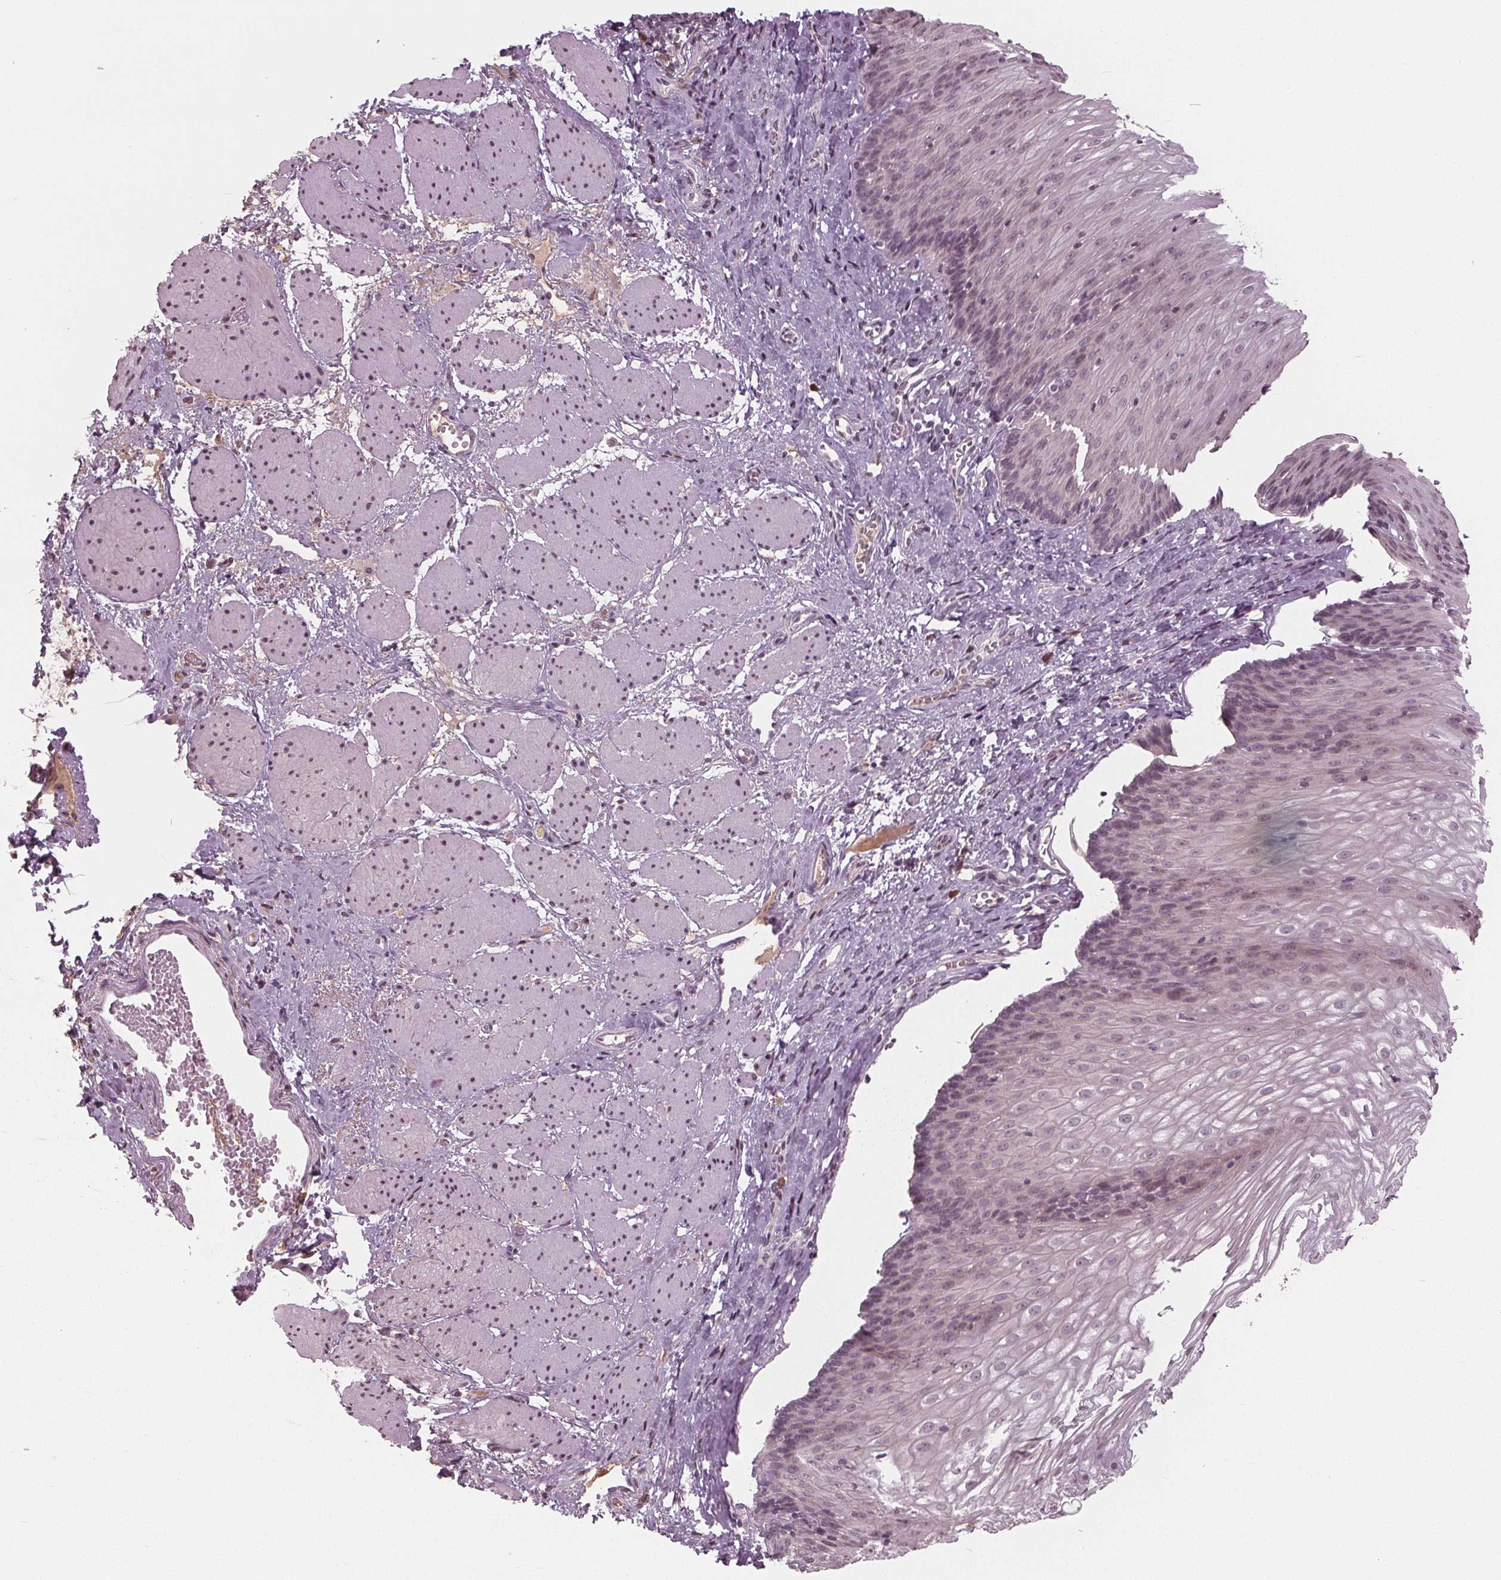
{"staining": {"intensity": "negative", "quantity": "none", "location": "none"}, "tissue": "esophagus", "cell_type": "Squamous epithelial cells", "image_type": "normal", "snomed": [{"axis": "morphology", "description": "Normal tissue, NOS"}, {"axis": "topography", "description": "Esophagus"}], "caption": "This is an IHC image of normal human esophagus. There is no expression in squamous epithelial cells.", "gene": "CXCL16", "patient": {"sex": "male", "age": 62}}